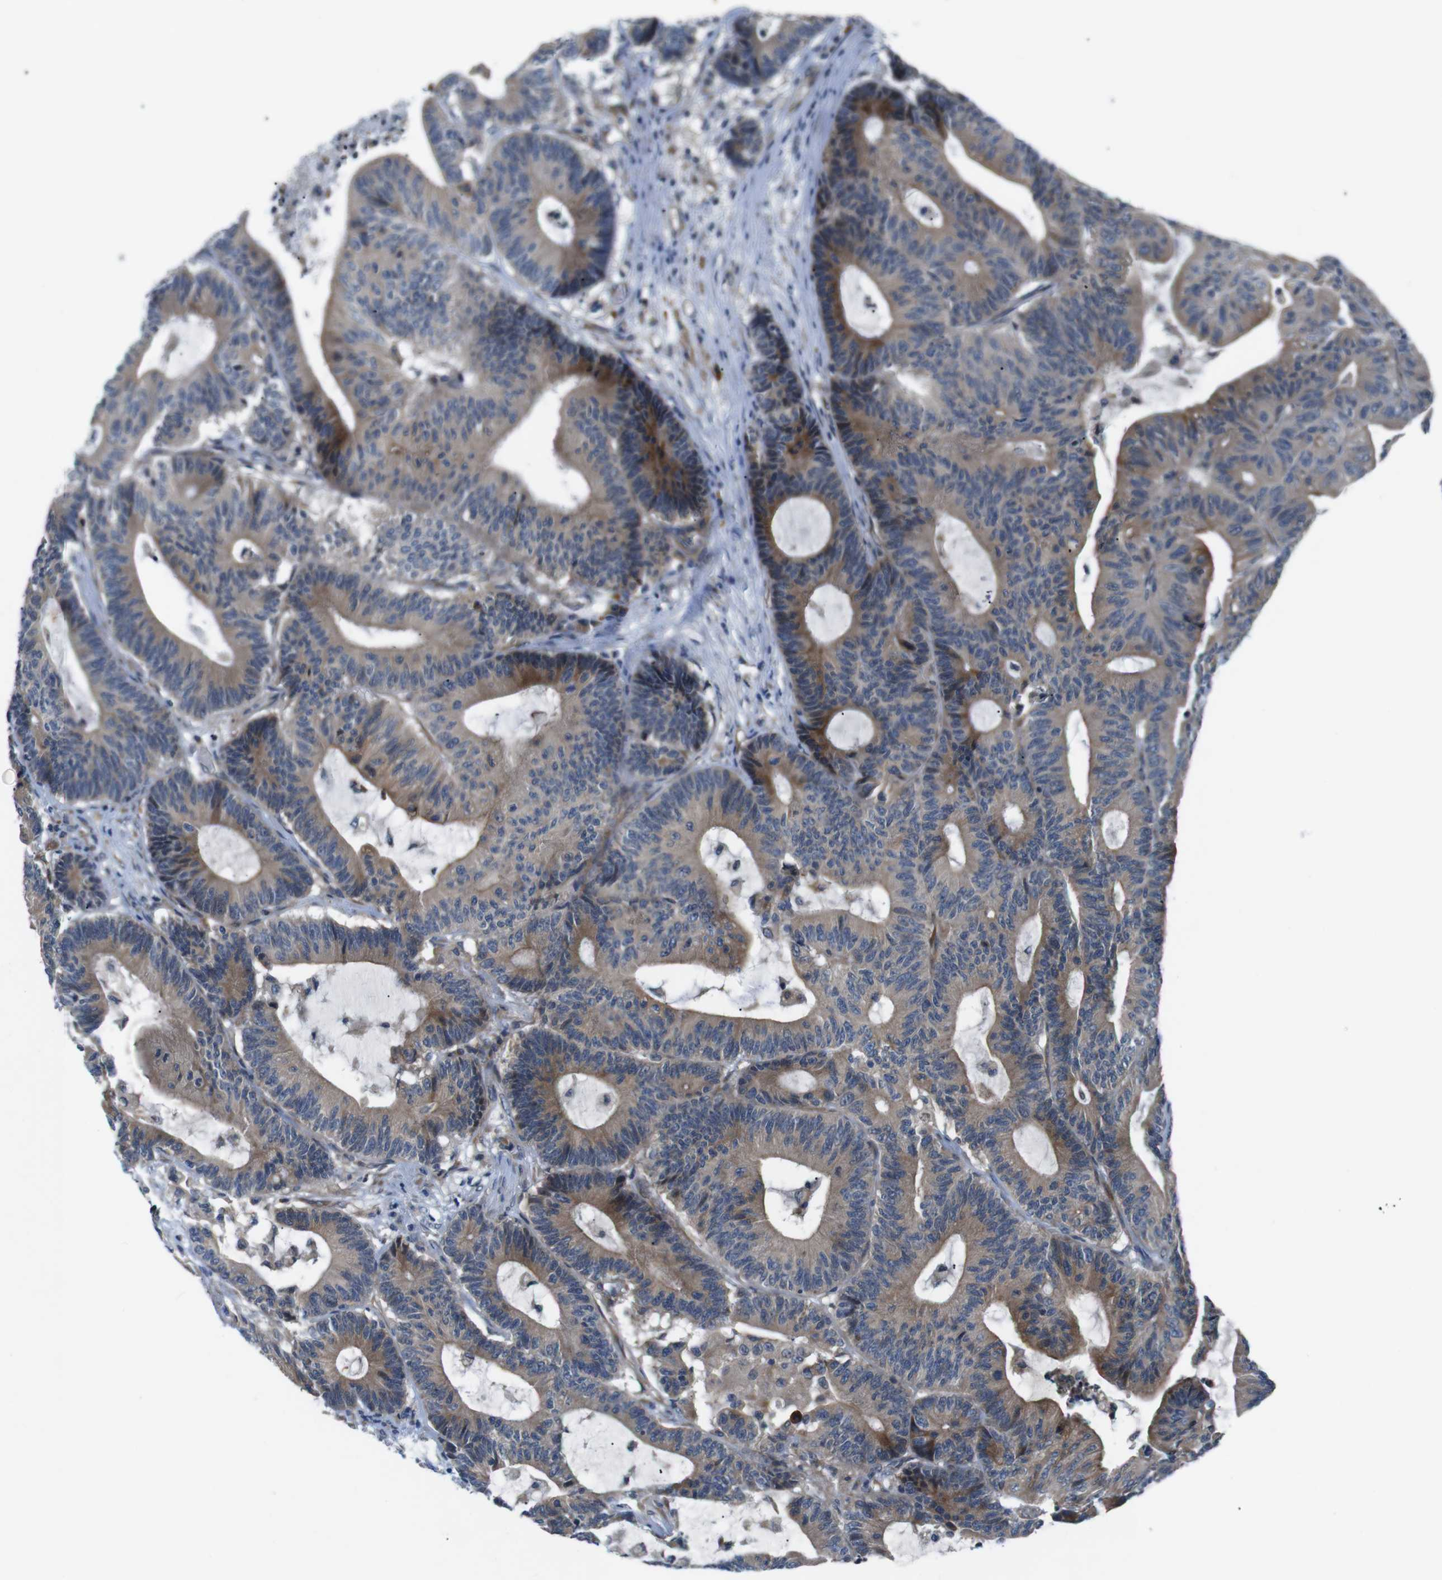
{"staining": {"intensity": "moderate", "quantity": ">75%", "location": "cytoplasmic/membranous"}, "tissue": "colorectal cancer", "cell_type": "Tumor cells", "image_type": "cancer", "snomed": [{"axis": "morphology", "description": "Adenocarcinoma, NOS"}, {"axis": "topography", "description": "Colon"}], "caption": "Protein staining by immunohistochemistry (IHC) demonstrates moderate cytoplasmic/membranous staining in about >75% of tumor cells in adenocarcinoma (colorectal).", "gene": "JAK1", "patient": {"sex": "female", "age": 84}}